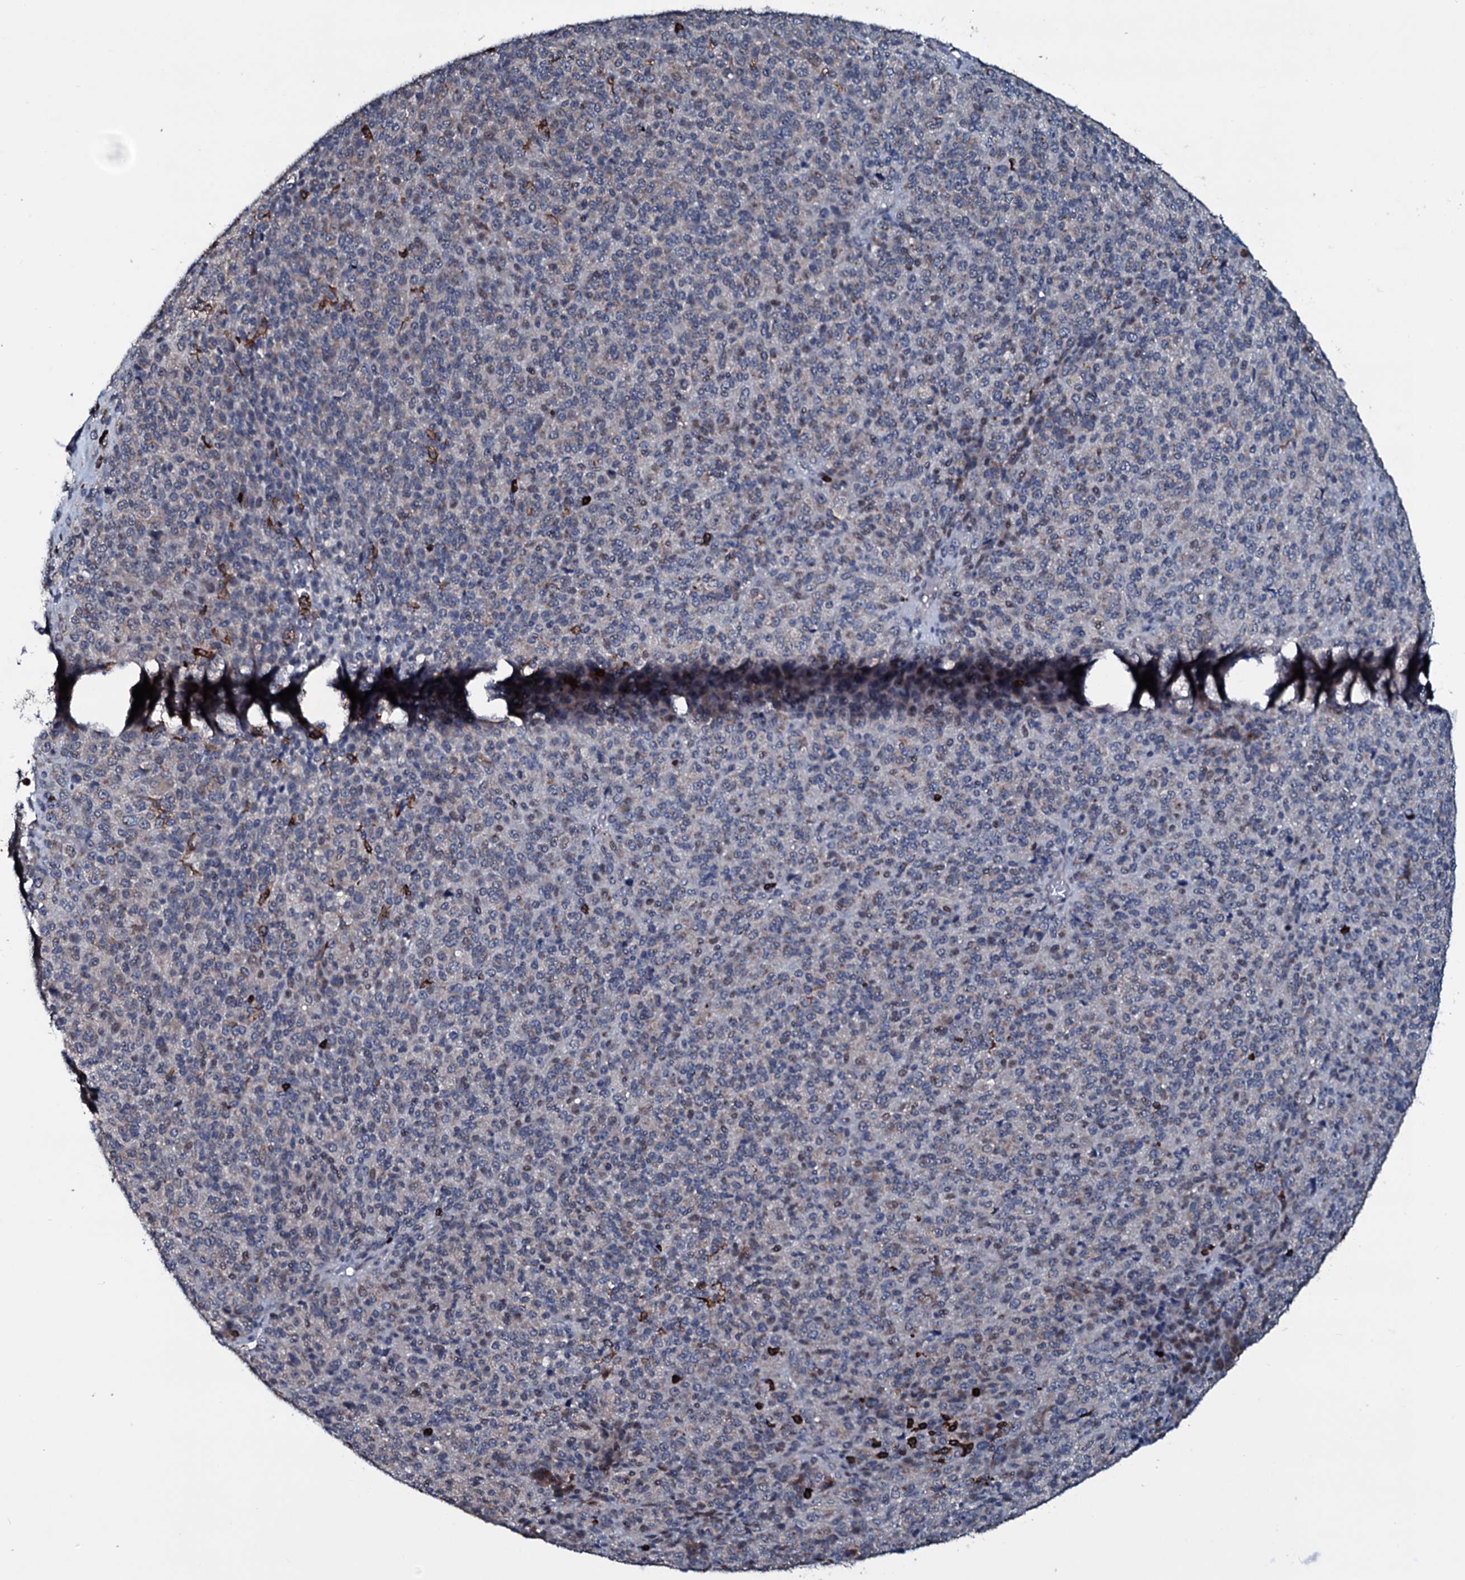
{"staining": {"intensity": "weak", "quantity": "<25%", "location": "cytoplasmic/membranous"}, "tissue": "melanoma", "cell_type": "Tumor cells", "image_type": "cancer", "snomed": [{"axis": "morphology", "description": "Malignant melanoma, Metastatic site"}, {"axis": "topography", "description": "Brain"}], "caption": "DAB (3,3'-diaminobenzidine) immunohistochemical staining of melanoma displays no significant positivity in tumor cells. Brightfield microscopy of immunohistochemistry stained with DAB (3,3'-diaminobenzidine) (brown) and hematoxylin (blue), captured at high magnification.", "gene": "OGFOD2", "patient": {"sex": "female", "age": 56}}